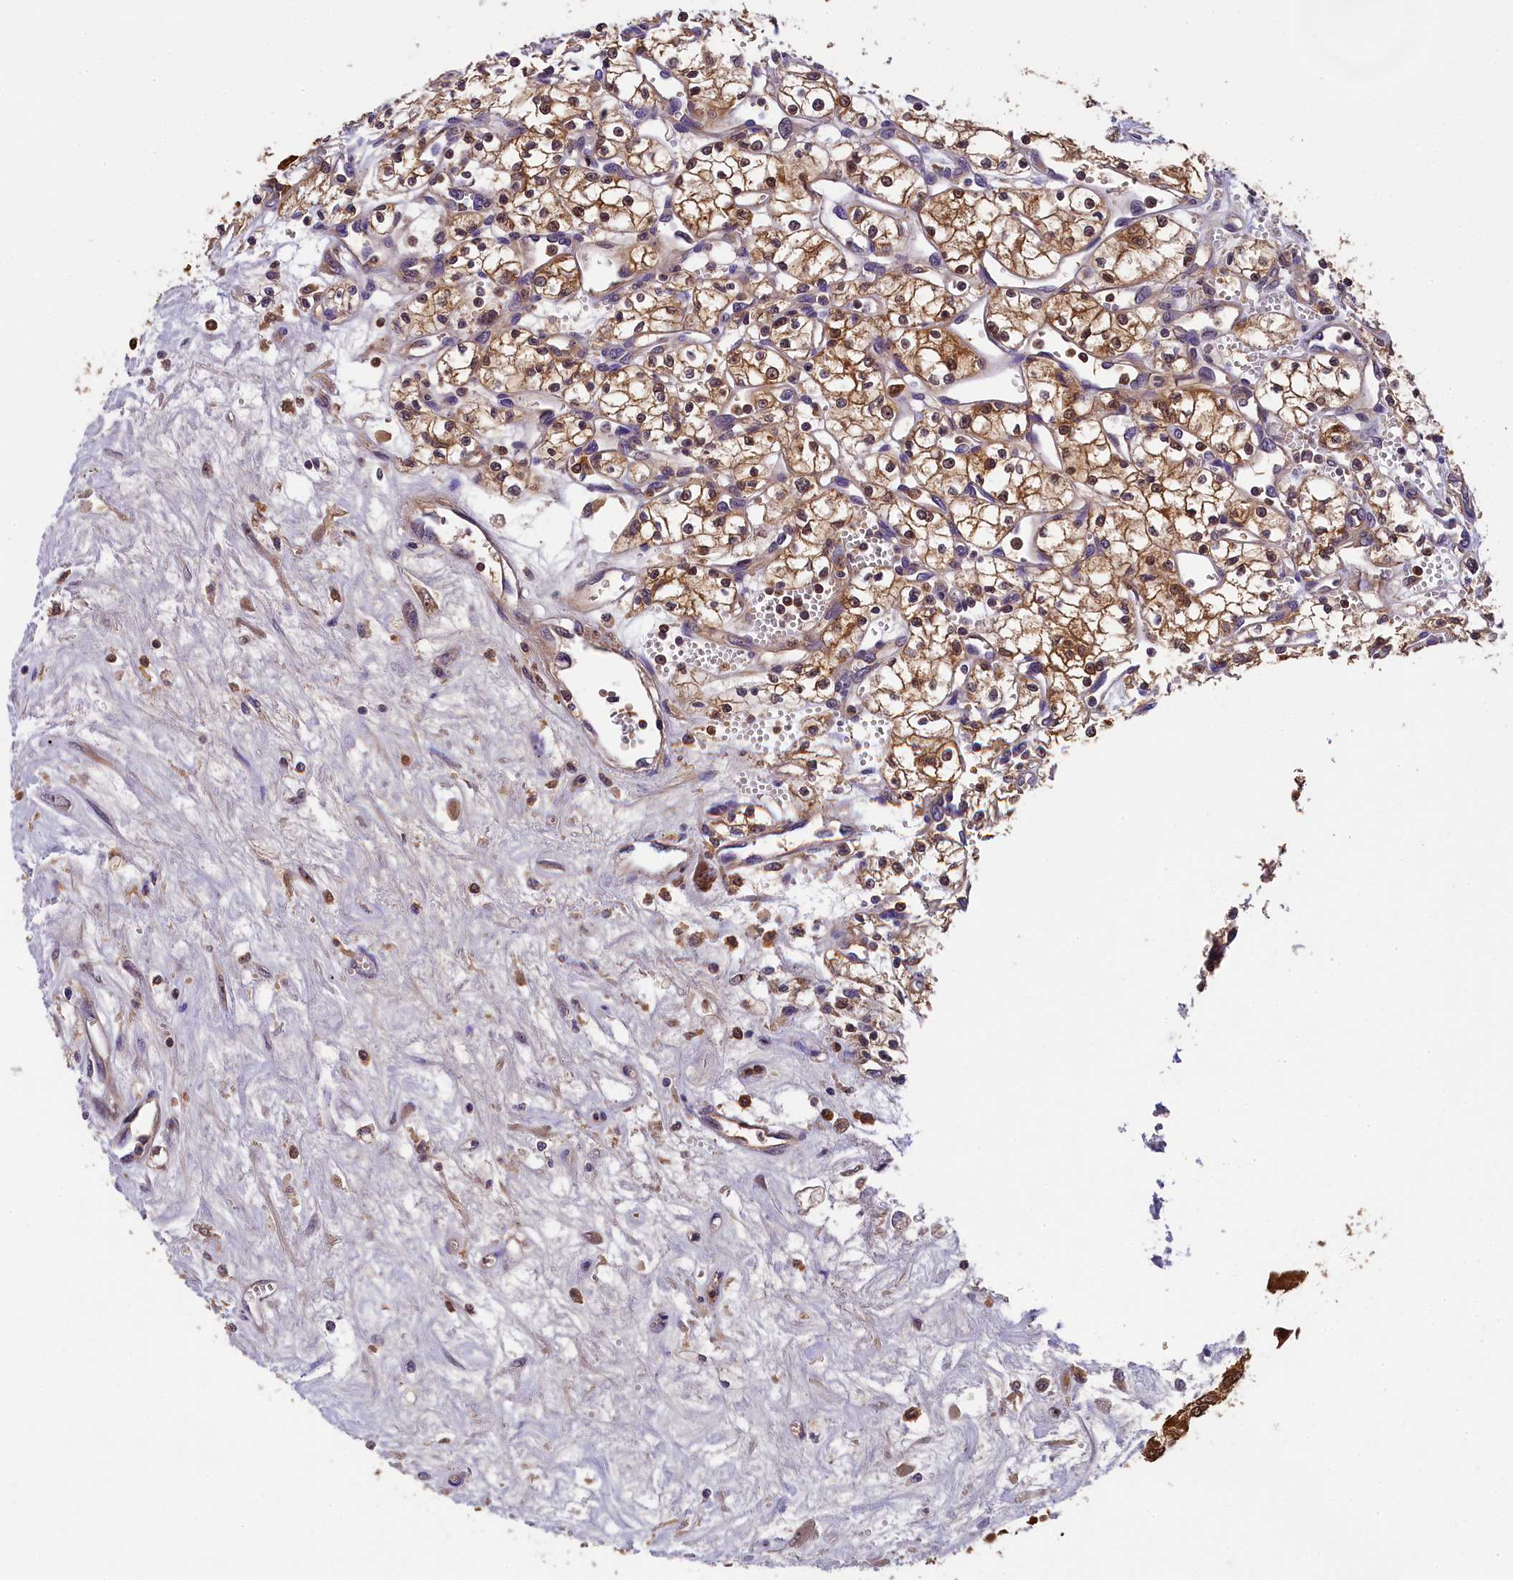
{"staining": {"intensity": "moderate", "quantity": ">75%", "location": "cytoplasmic/membranous,nuclear"}, "tissue": "renal cancer", "cell_type": "Tumor cells", "image_type": "cancer", "snomed": [{"axis": "morphology", "description": "Adenocarcinoma, NOS"}, {"axis": "topography", "description": "Kidney"}], "caption": "A photomicrograph showing moderate cytoplasmic/membranous and nuclear positivity in about >75% of tumor cells in renal cancer (adenocarcinoma), as visualized by brown immunohistochemical staining.", "gene": "EIF6", "patient": {"sex": "male", "age": 59}}